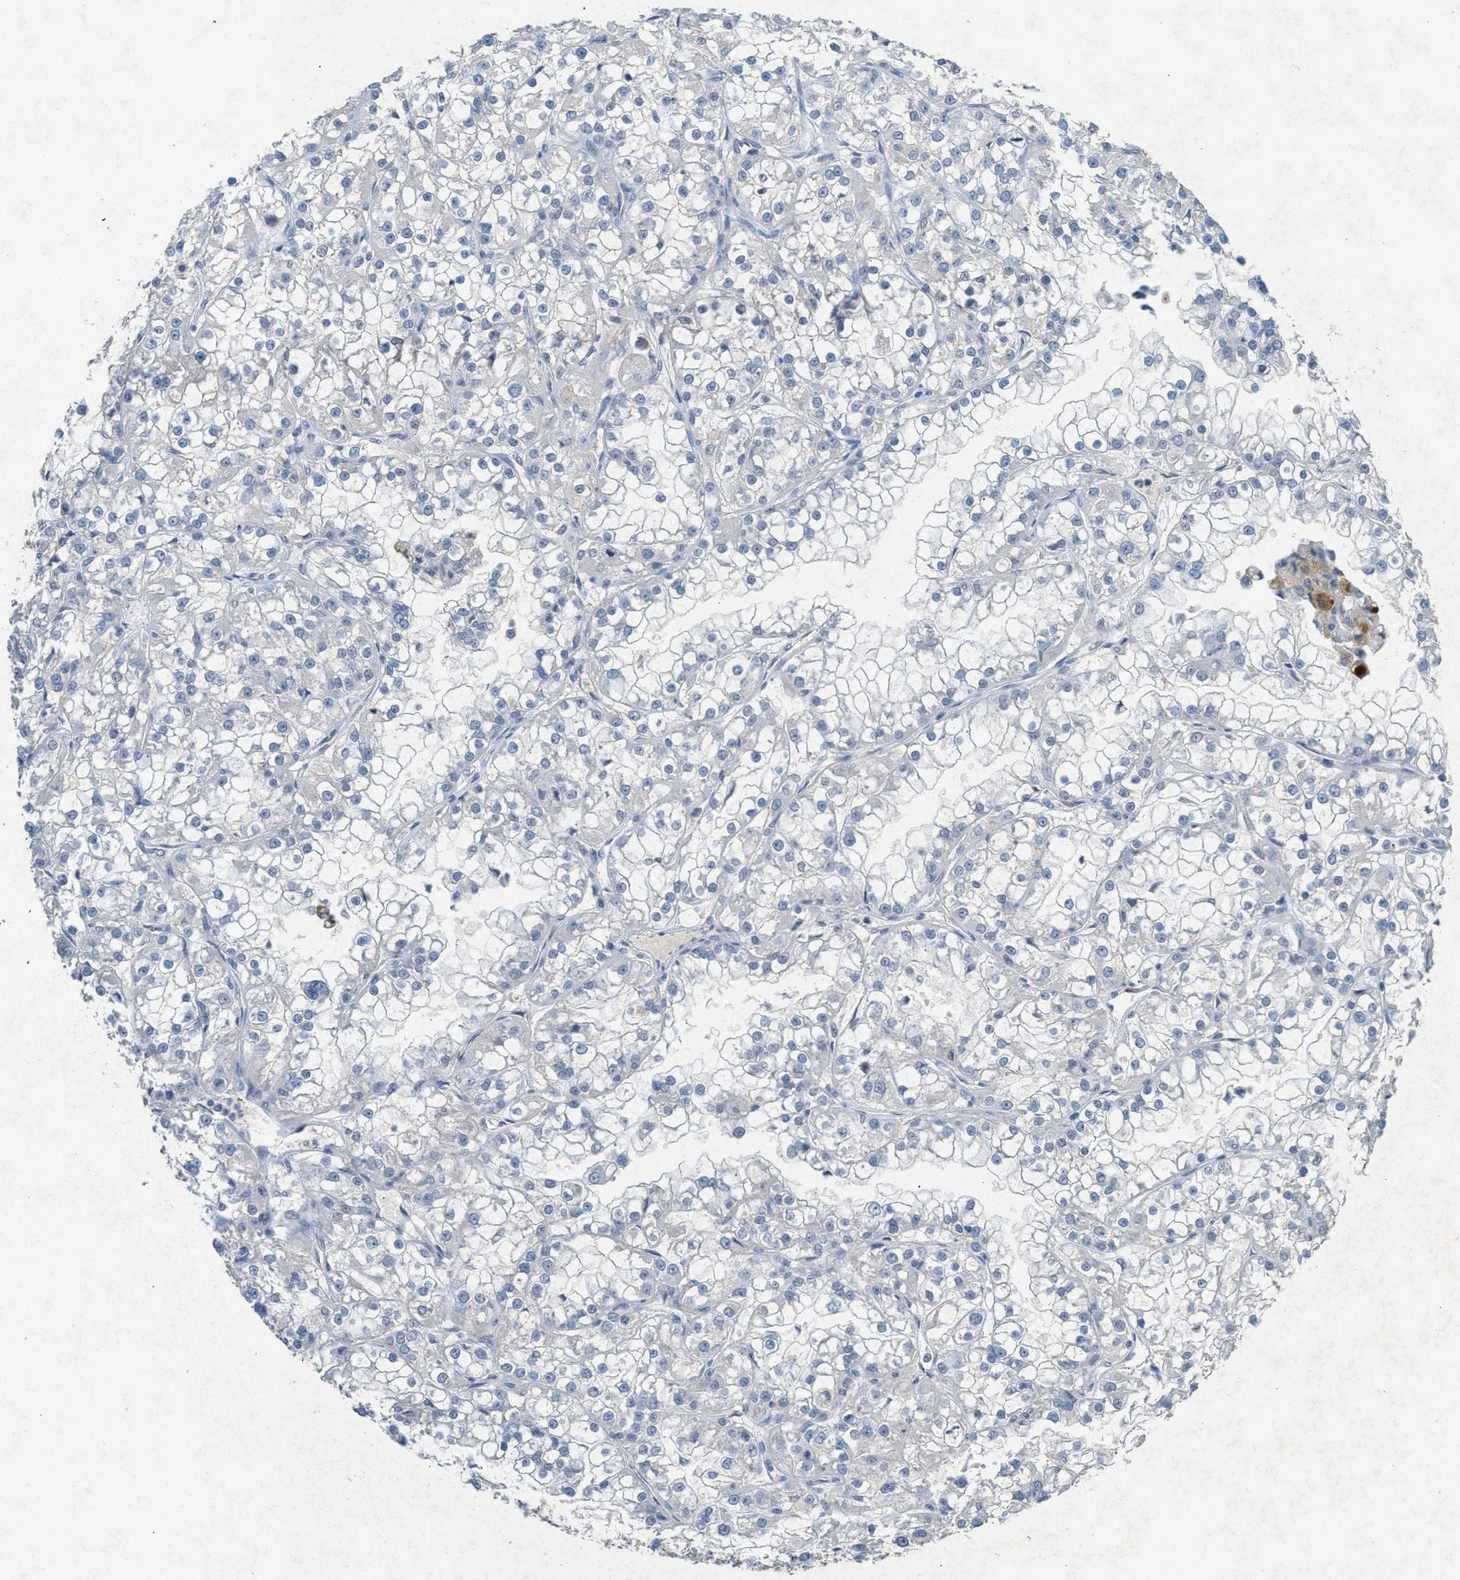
{"staining": {"intensity": "negative", "quantity": "none", "location": "none"}, "tissue": "renal cancer", "cell_type": "Tumor cells", "image_type": "cancer", "snomed": [{"axis": "morphology", "description": "Adenocarcinoma, NOS"}, {"axis": "topography", "description": "Kidney"}], "caption": "Tumor cells are negative for brown protein staining in renal adenocarcinoma.", "gene": "SLC5A5", "patient": {"sex": "female", "age": 52}}